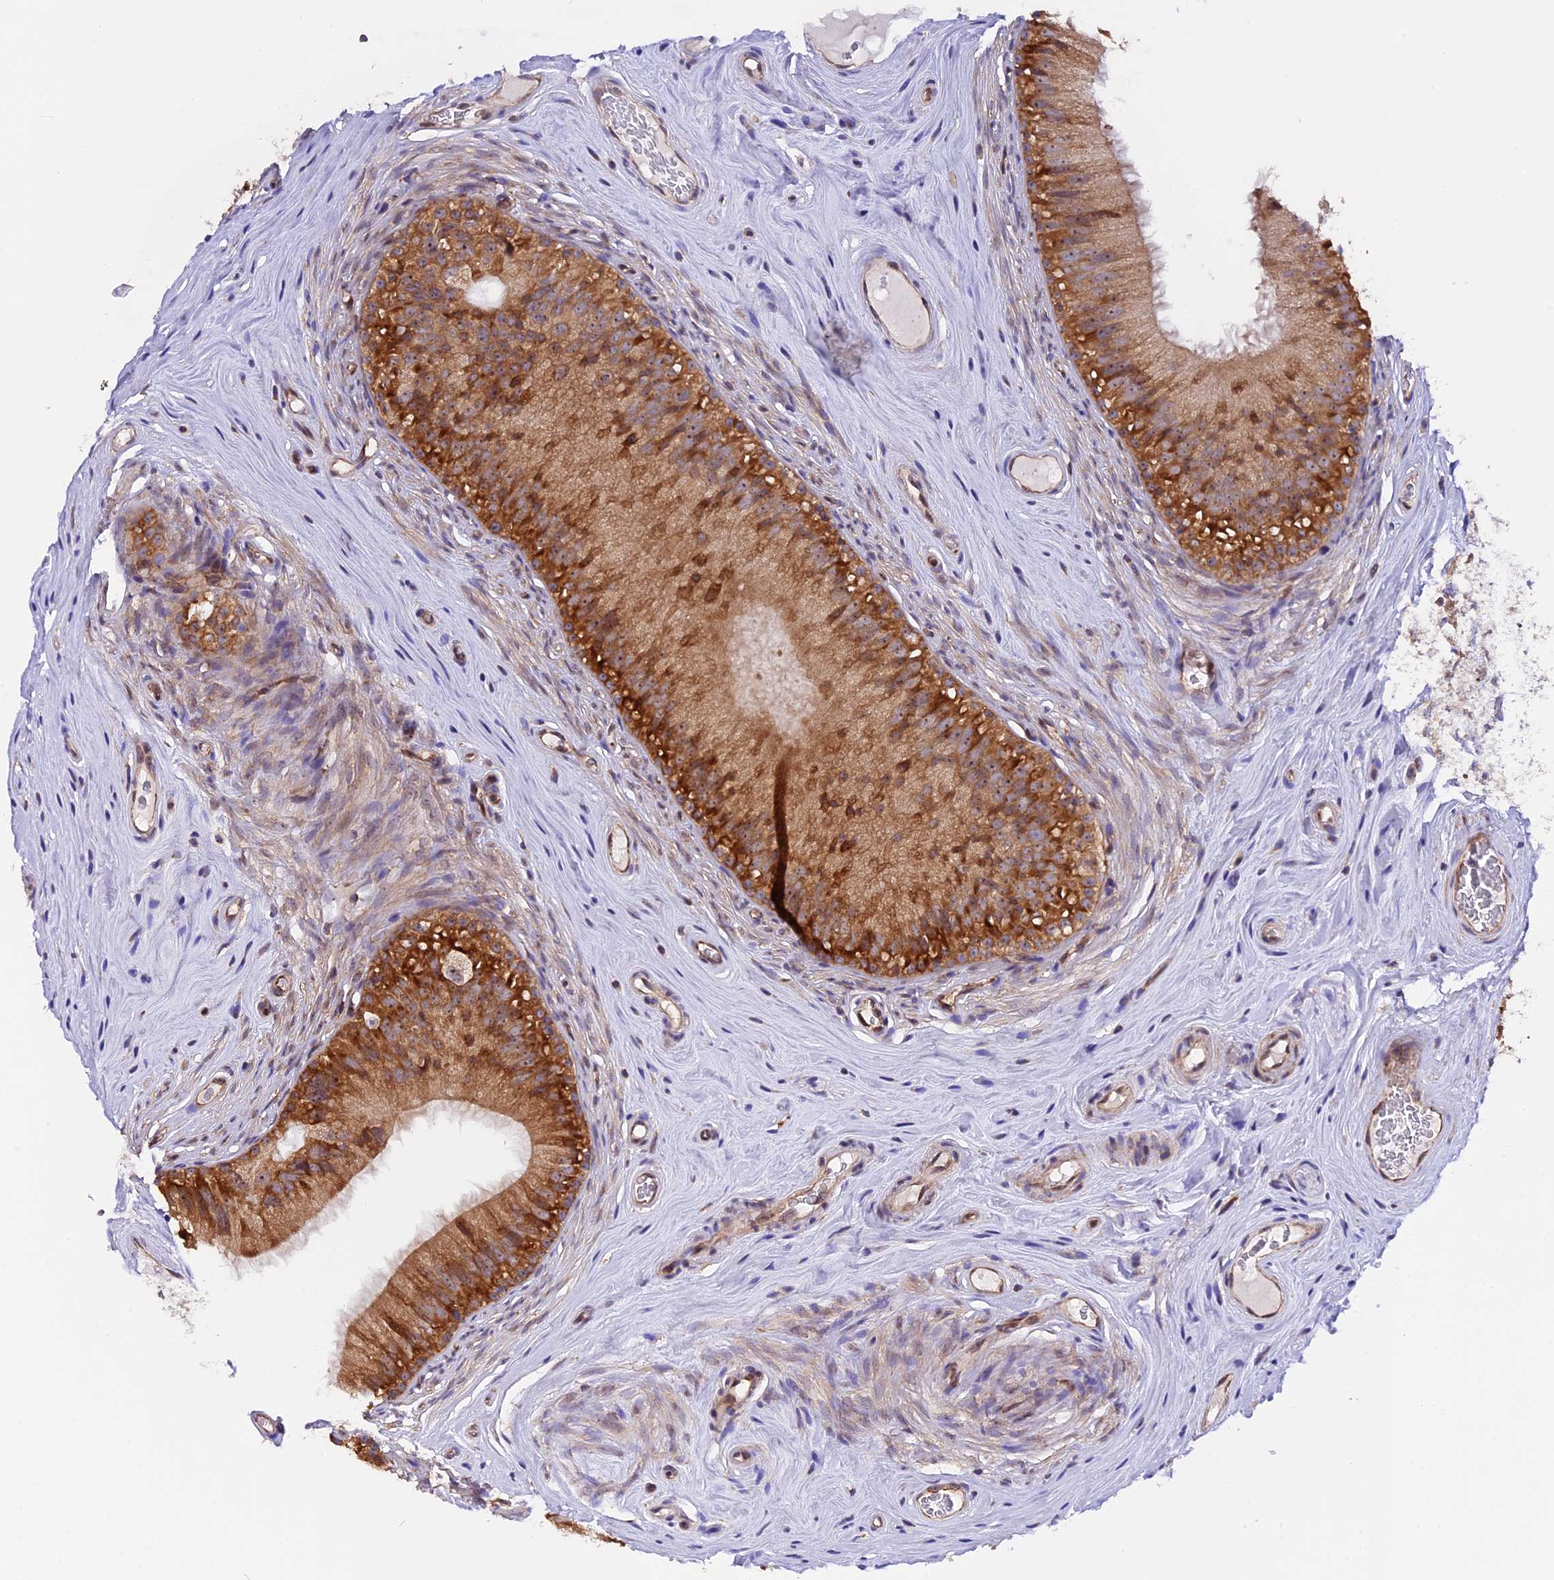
{"staining": {"intensity": "strong", "quantity": ">75%", "location": "cytoplasmic/membranous"}, "tissue": "epididymis", "cell_type": "Glandular cells", "image_type": "normal", "snomed": [{"axis": "morphology", "description": "Normal tissue, NOS"}, {"axis": "topography", "description": "Epididymis"}], "caption": "This micrograph demonstrates benign epididymis stained with IHC to label a protein in brown. The cytoplasmic/membranous of glandular cells show strong positivity for the protein. Nuclei are counter-stained blue.", "gene": "GNPTAB", "patient": {"sex": "male", "age": 45}}